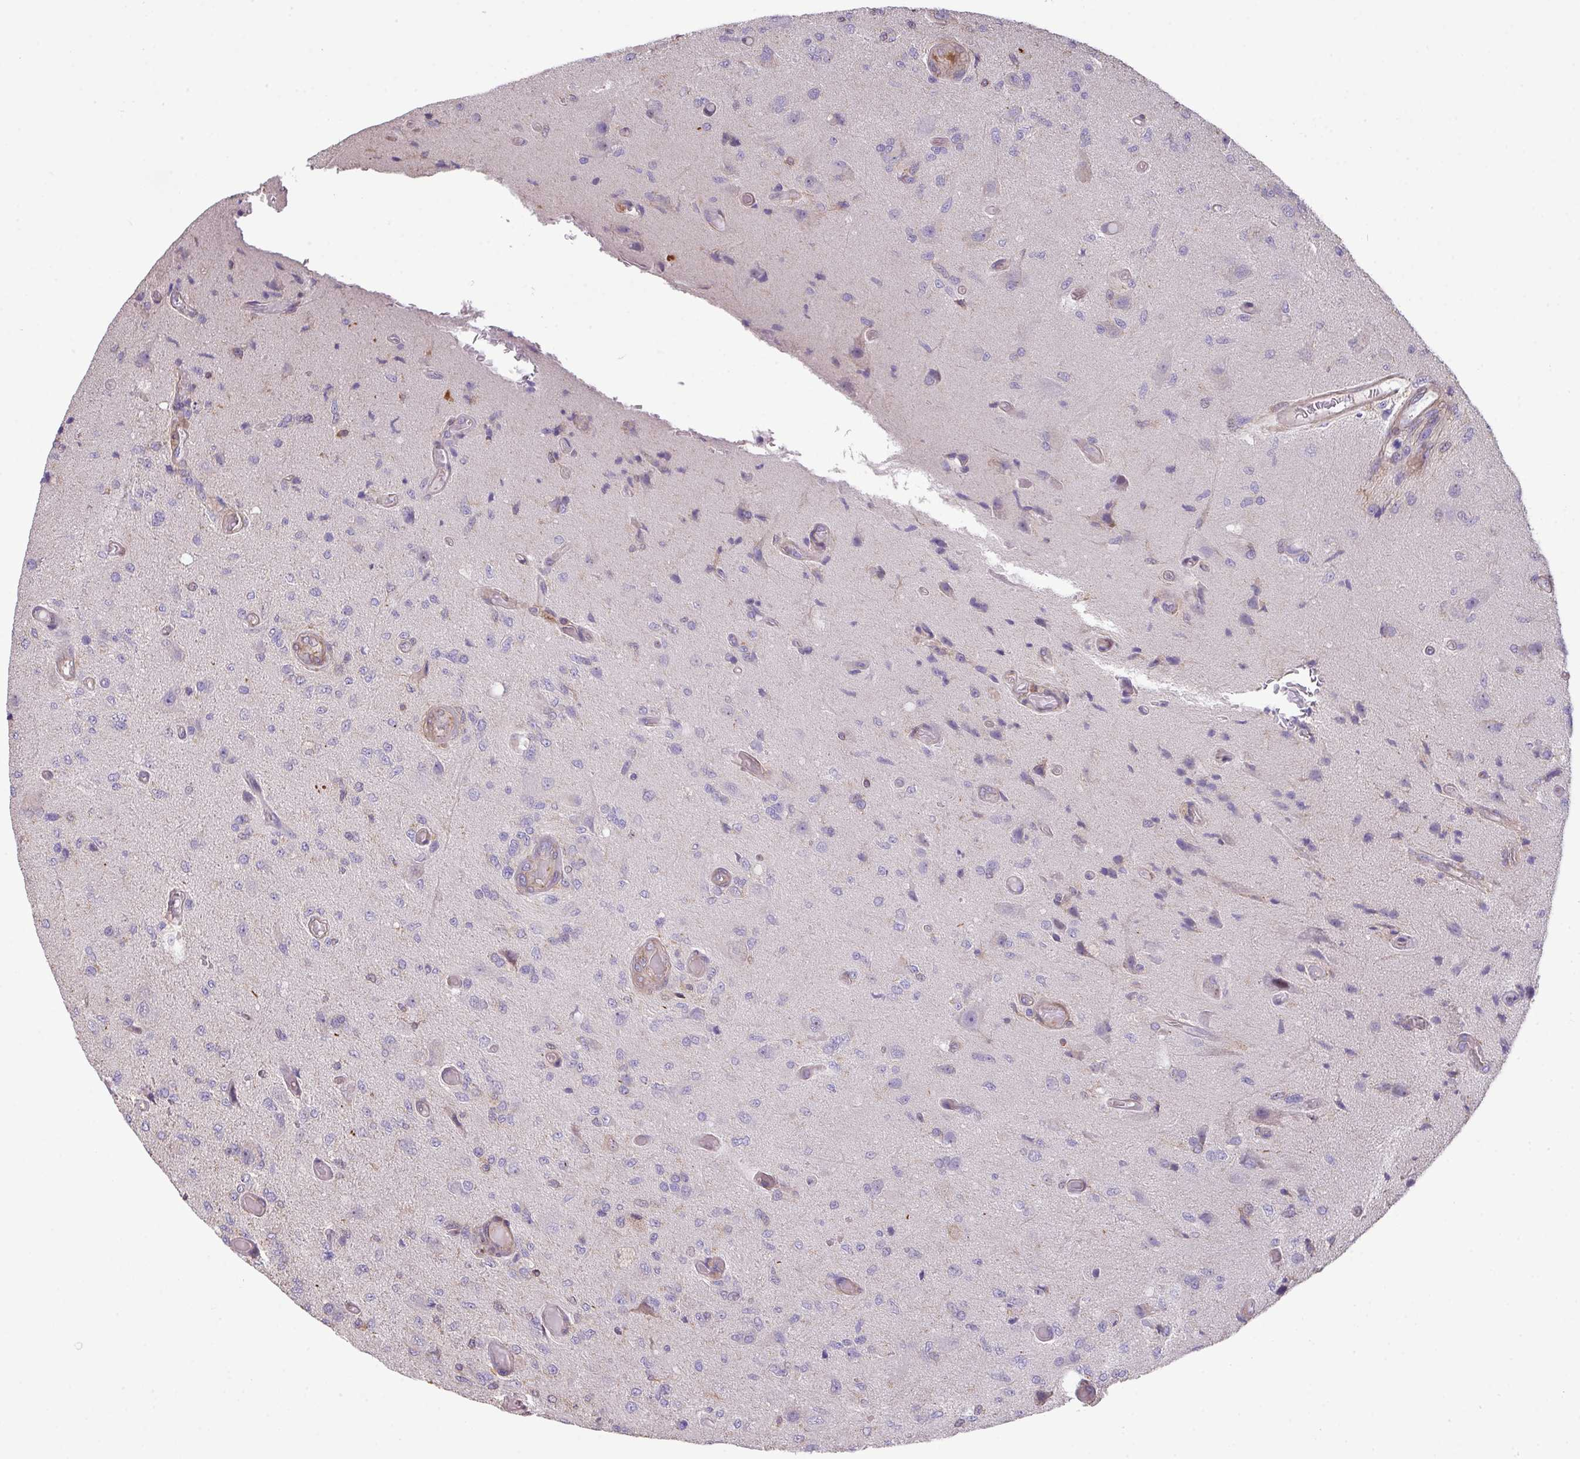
{"staining": {"intensity": "negative", "quantity": "none", "location": "none"}, "tissue": "glioma", "cell_type": "Tumor cells", "image_type": "cancer", "snomed": [{"axis": "morphology", "description": "Normal tissue, NOS"}, {"axis": "morphology", "description": "Glioma, malignant, High grade"}, {"axis": "topography", "description": "Cerebral cortex"}], "caption": "The immunohistochemistry (IHC) photomicrograph has no significant positivity in tumor cells of glioma tissue.", "gene": "LRRC41", "patient": {"sex": "male", "age": 77}}